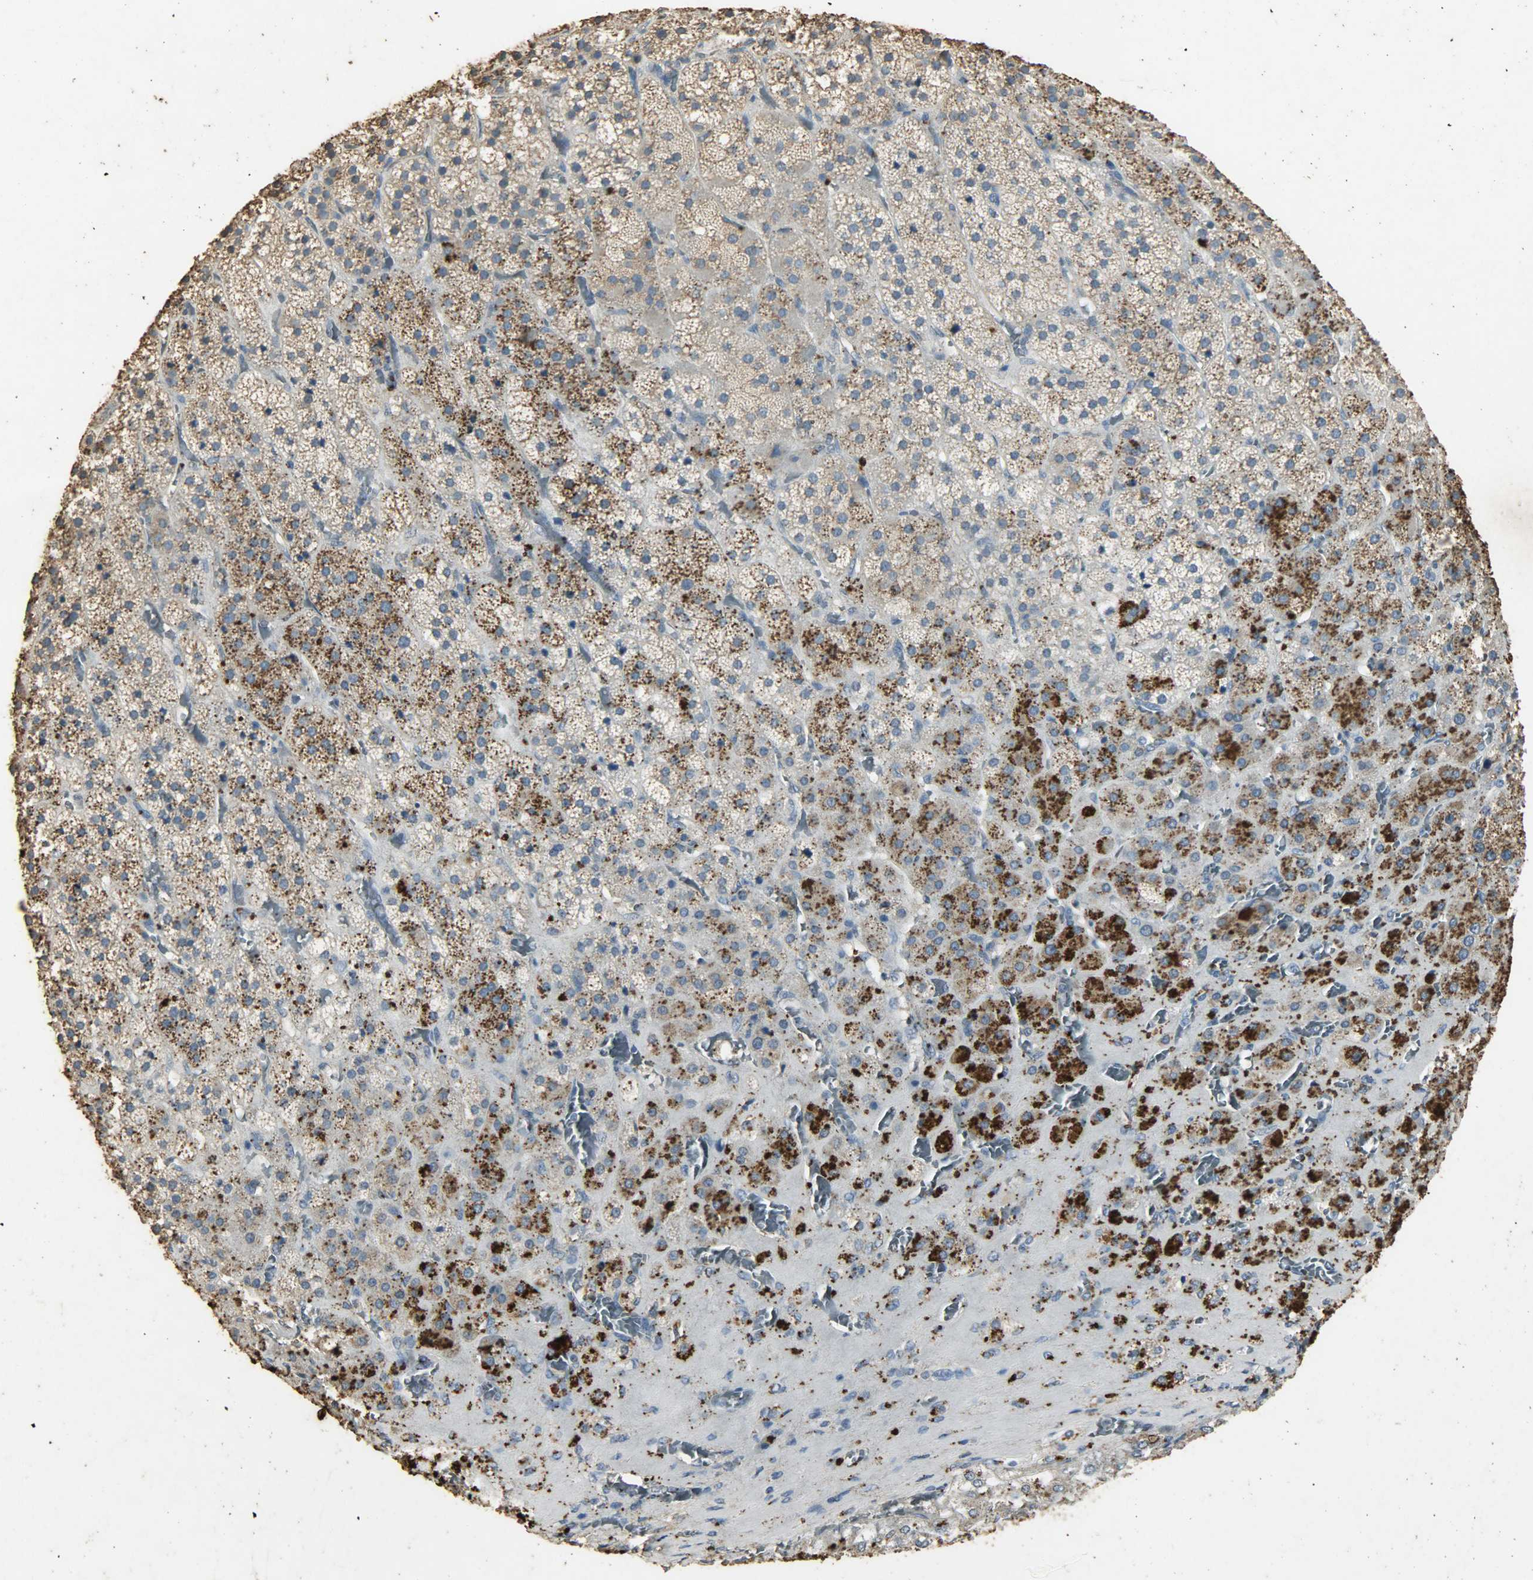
{"staining": {"intensity": "moderate", "quantity": "25%-75%", "location": "cytoplasmic/membranous"}, "tissue": "adrenal gland", "cell_type": "Glandular cells", "image_type": "normal", "snomed": [{"axis": "morphology", "description": "Normal tissue, NOS"}, {"axis": "topography", "description": "Adrenal gland"}], "caption": "A brown stain shows moderate cytoplasmic/membranous staining of a protein in glandular cells of benign human adrenal gland.", "gene": "ASB9", "patient": {"sex": "female", "age": 71}}